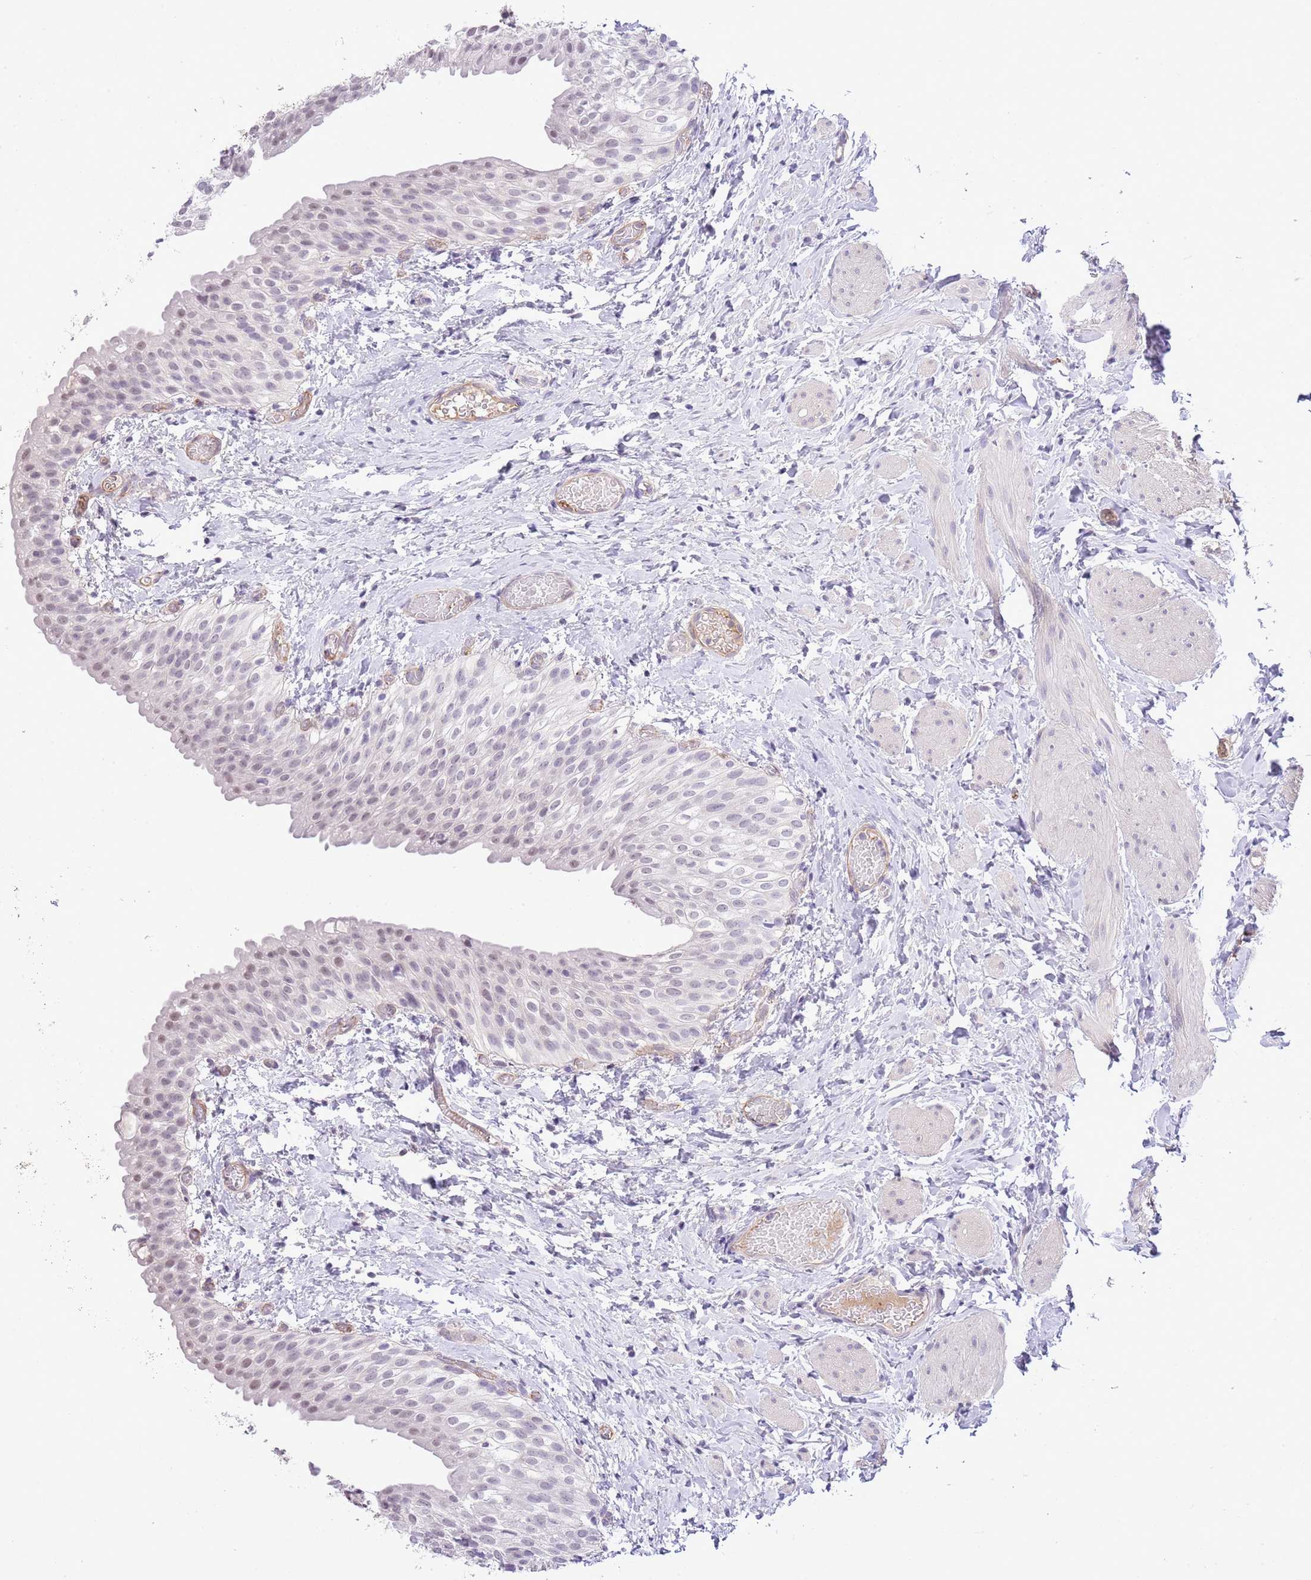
{"staining": {"intensity": "weak", "quantity": "<25%", "location": "nuclear"}, "tissue": "urinary bladder", "cell_type": "Urothelial cells", "image_type": "normal", "snomed": [{"axis": "morphology", "description": "Normal tissue, NOS"}, {"axis": "topography", "description": "Urinary bladder"}], "caption": "Urothelial cells are negative for protein expression in normal human urinary bladder. Brightfield microscopy of IHC stained with DAB (3,3'-diaminobenzidine) (brown) and hematoxylin (blue), captured at high magnification.", "gene": "MIDN", "patient": {"sex": "male", "age": 1}}